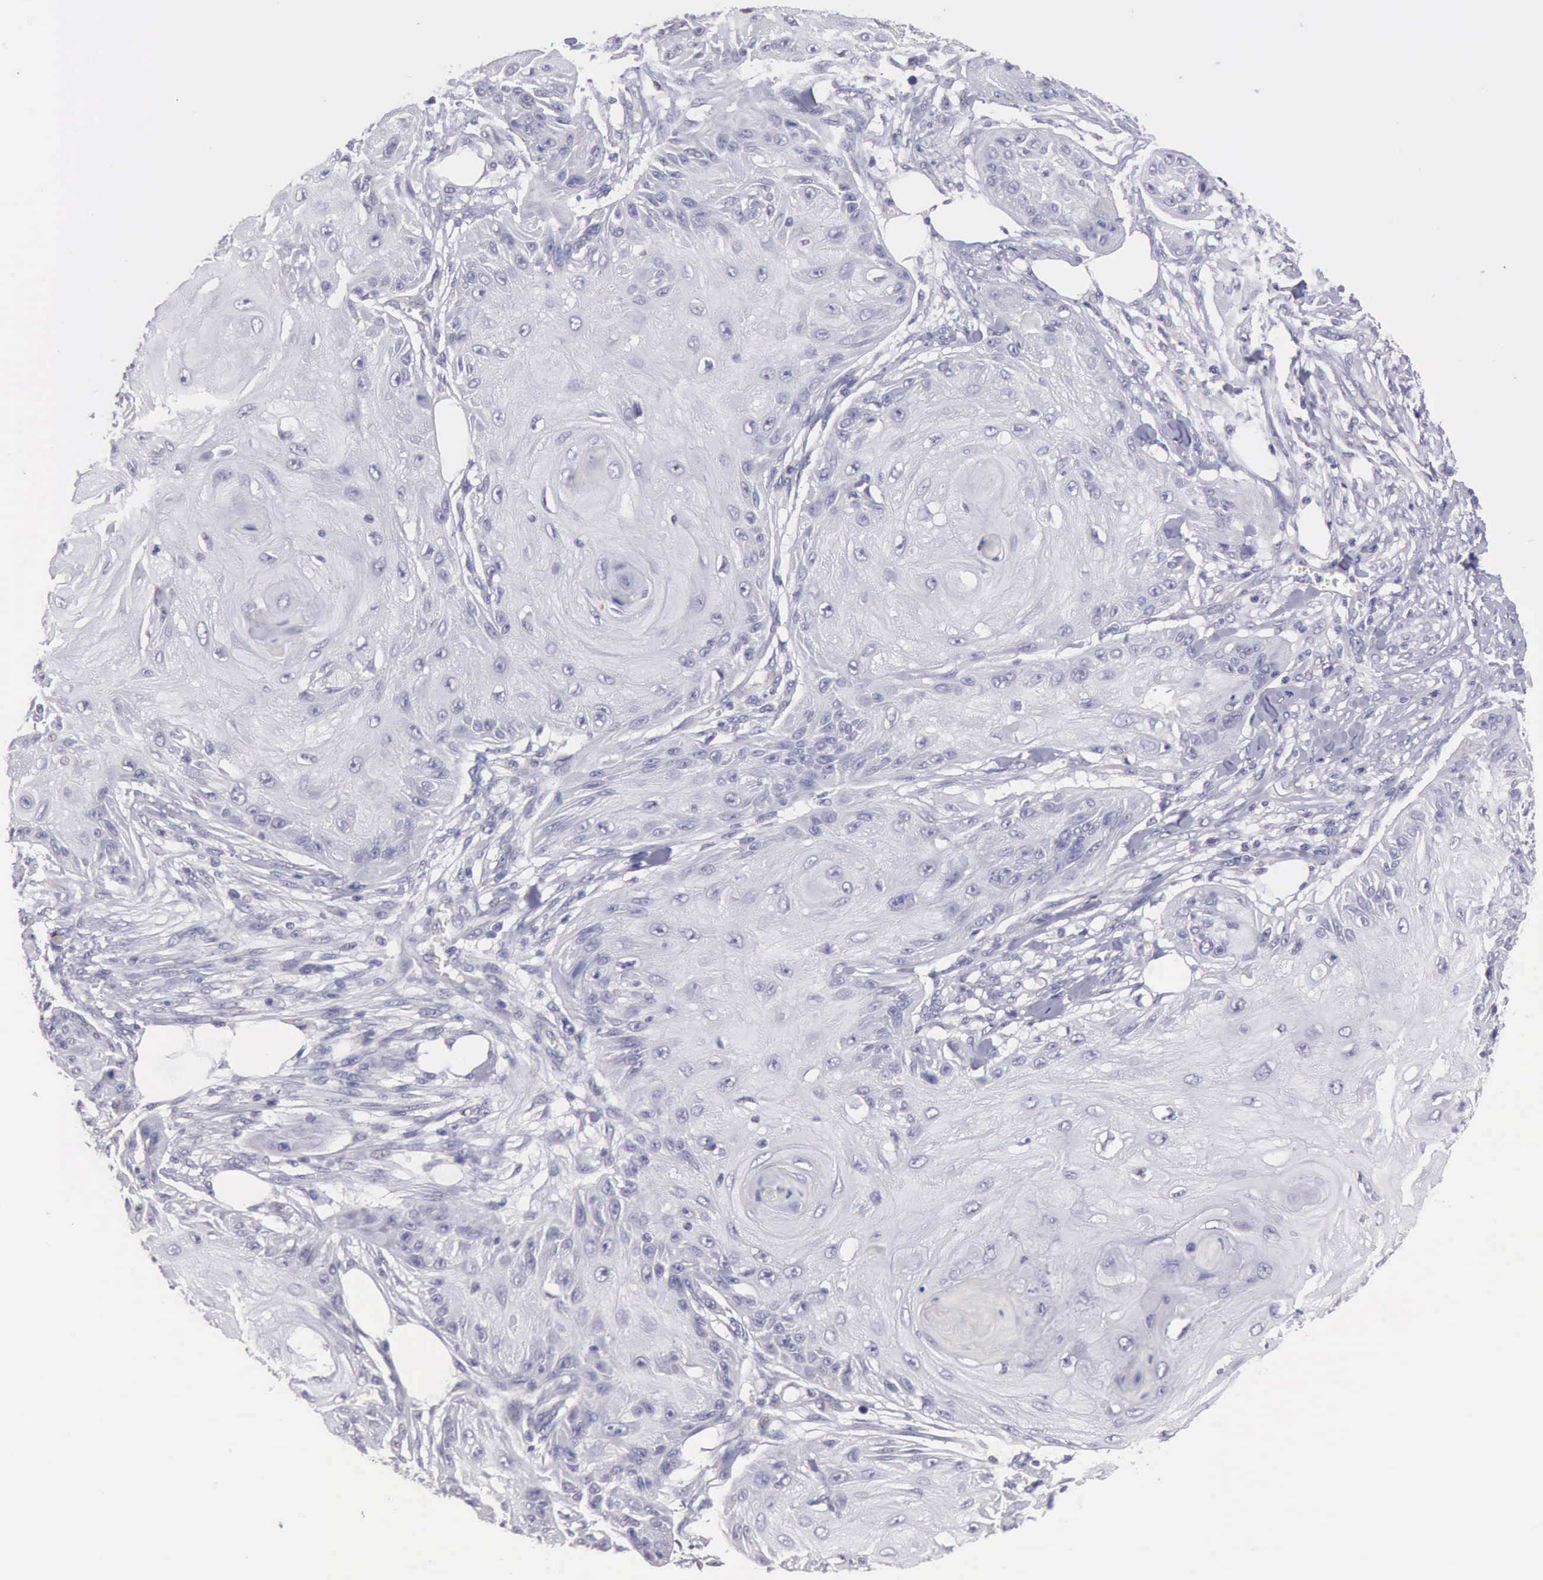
{"staining": {"intensity": "negative", "quantity": "none", "location": "none"}, "tissue": "skin cancer", "cell_type": "Tumor cells", "image_type": "cancer", "snomed": [{"axis": "morphology", "description": "Squamous cell carcinoma, NOS"}, {"axis": "topography", "description": "Skin"}], "caption": "Immunohistochemistry of skin squamous cell carcinoma demonstrates no expression in tumor cells.", "gene": "KCND1", "patient": {"sex": "female", "age": 88}}